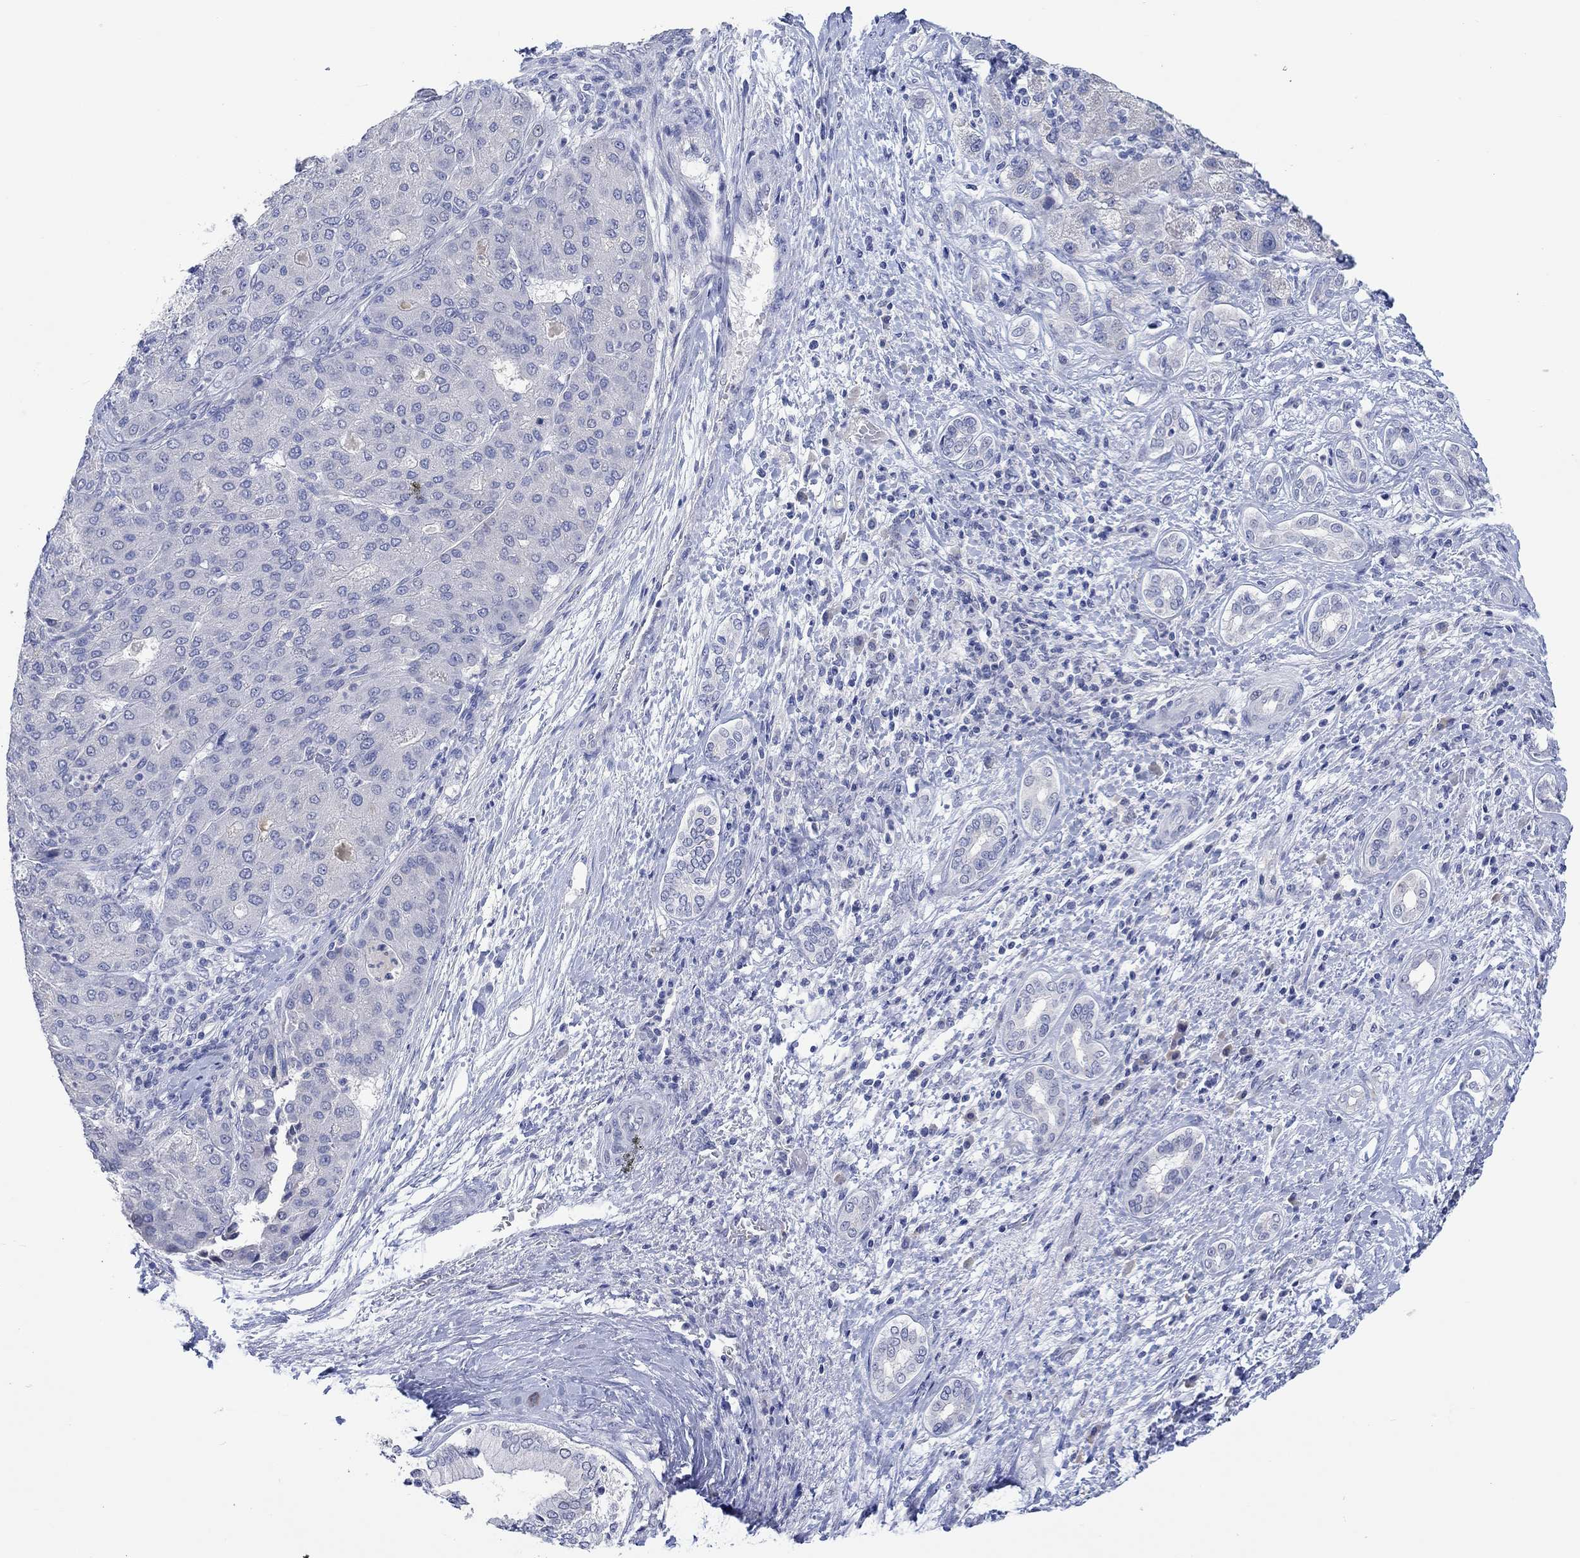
{"staining": {"intensity": "negative", "quantity": "none", "location": "none"}, "tissue": "liver cancer", "cell_type": "Tumor cells", "image_type": "cancer", "snomed": [{"axis": "morphology", "description": "Carcinoma, Hepatocellular, NOS"}, {"axis": "topography", "description": "Liver"}], "caption": "Image shows no significant protein staining in tumor cells of liver cancer (hepatocellular carcinoma).", "gene": "DLK1", "patient": {"sex": "male", "age": 65}}